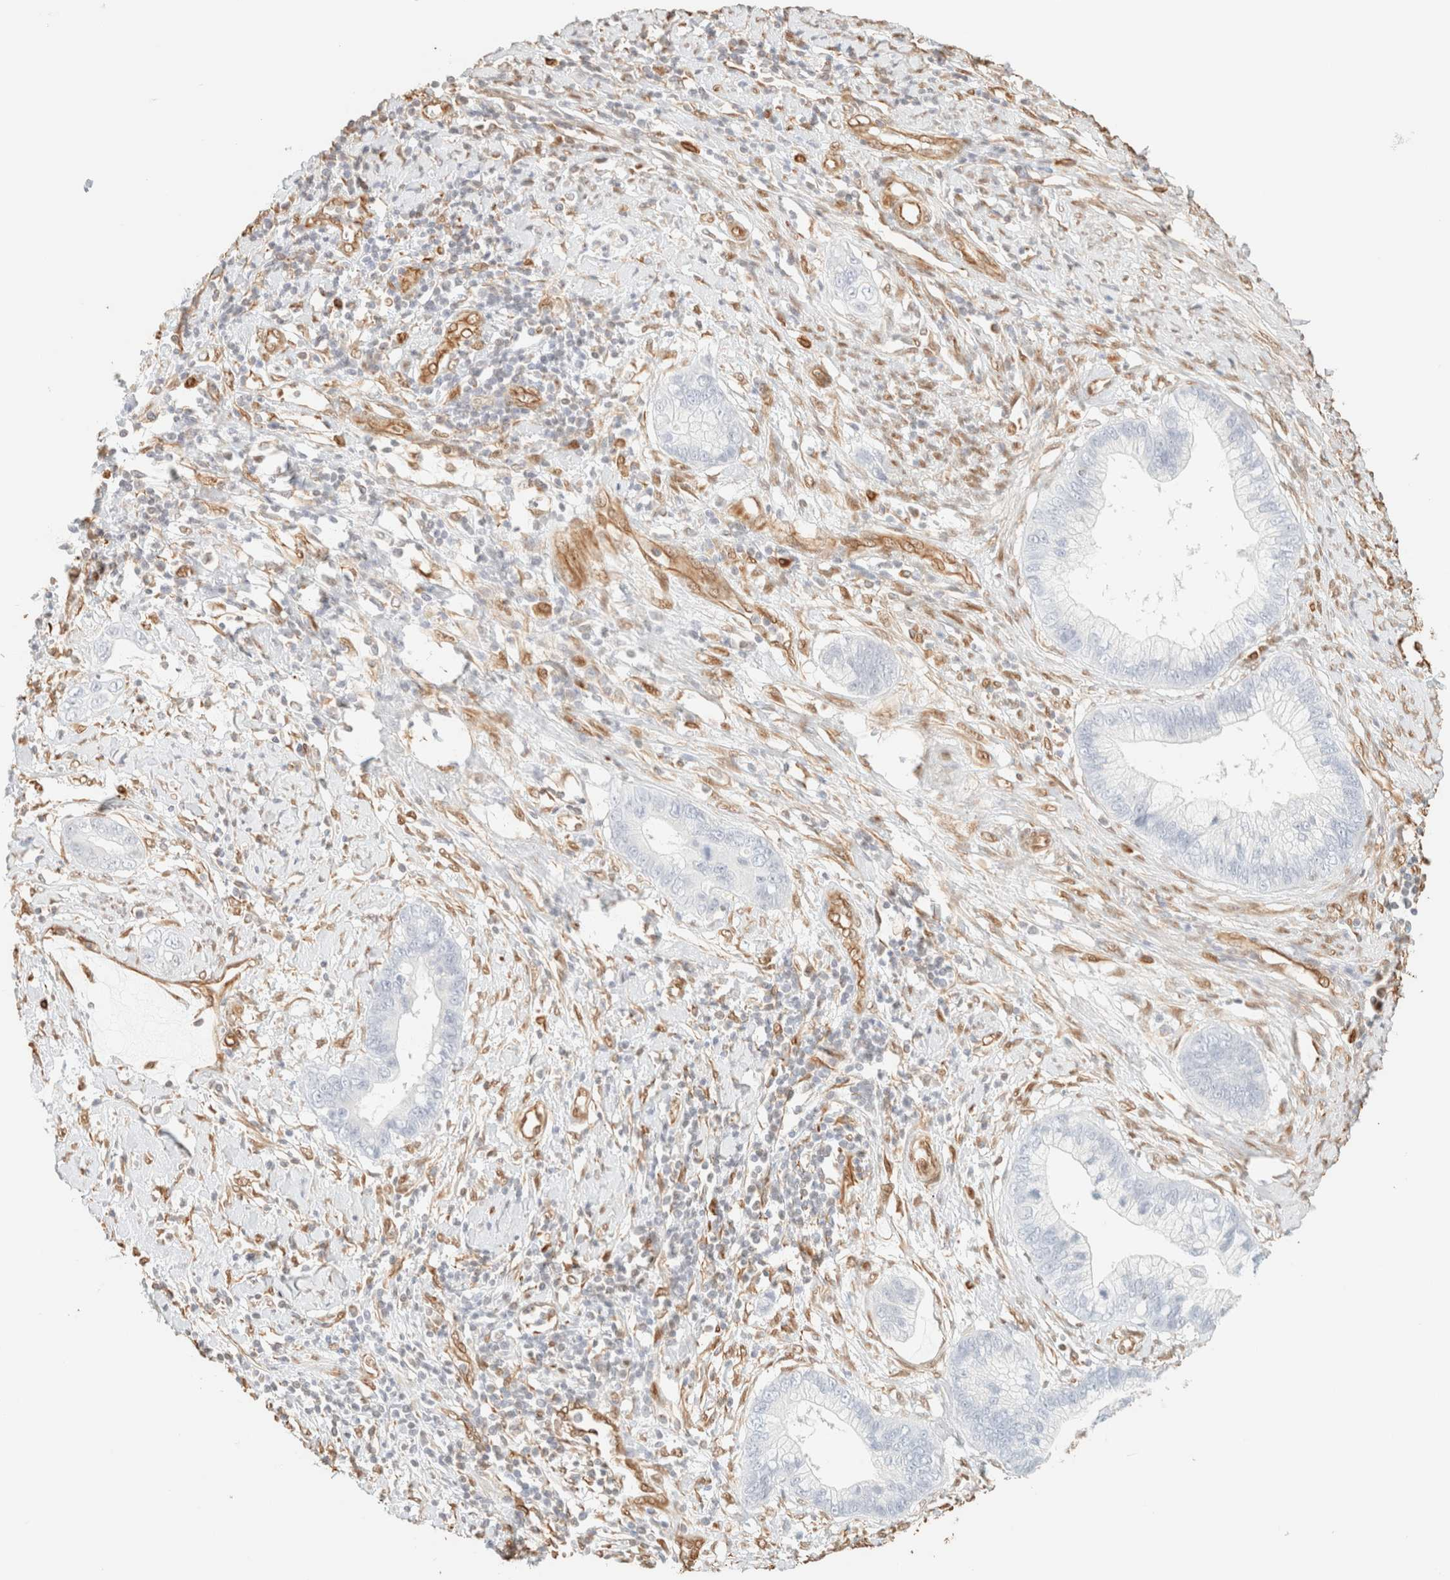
{"staining": {"intensity": "negative", "quantity": "none", "location": "none"}, "tissue": "cervical cancer", "cell_type": "Tumor cells", "image_type": "cancer", "snomed": [{"axis": "morphology", "description": "Adenocarcinoma, NOS"}, {"axis": "topography", "description": "Cervix"}], "caption": "Immunohistochemistry (IHC) of human adenocarcinoma (cervical) exhibits no positivity in tumor cells.", "gene": "ZSCAN18", "patient": {"sex": "female", "age": 44}}